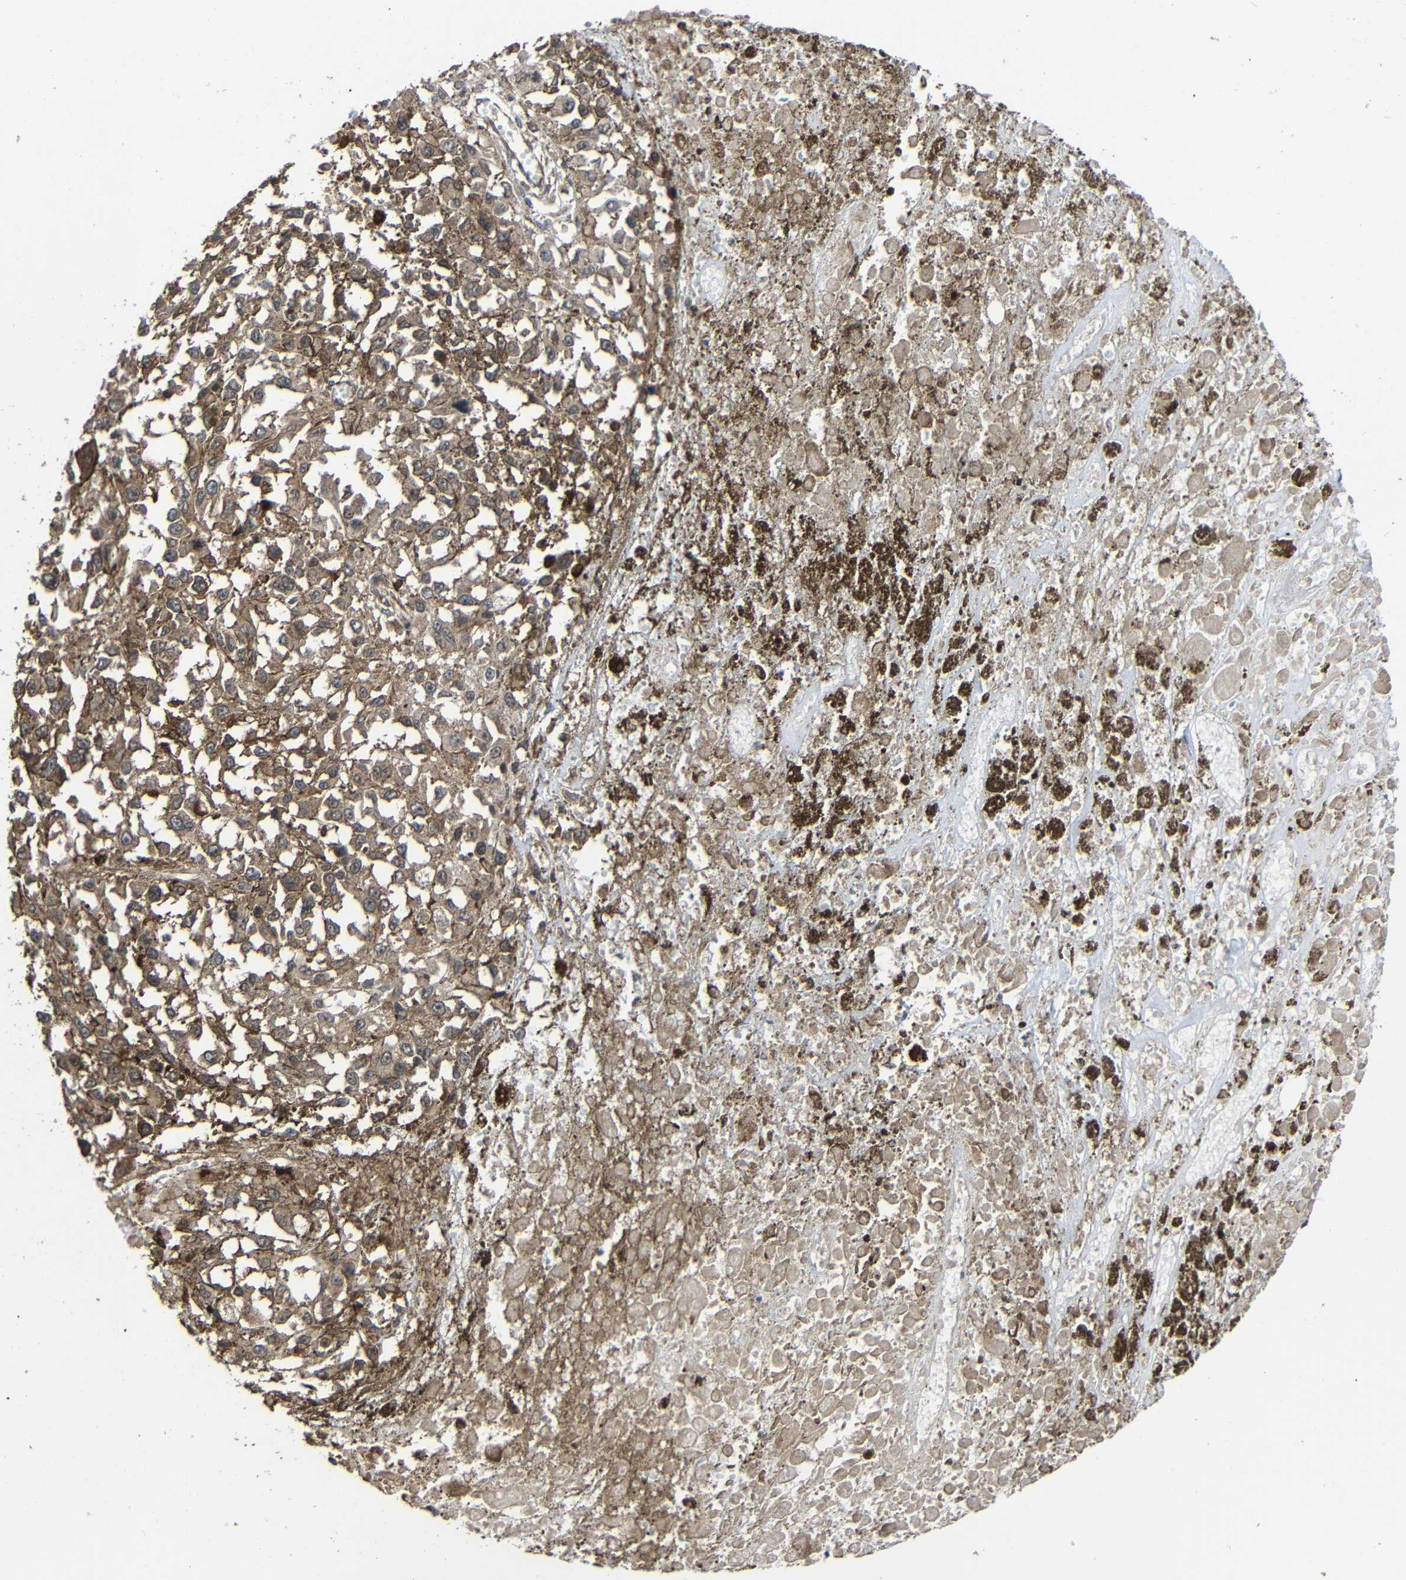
{"staining": {"intensity": "moderate", "quantity": ">75%", "location": "cytoplasmic/membranous"}, "tissue": "melanoma", "cell_type": "Tumor cells", "image_type": "cancer", "snomed": [{"axis": "morphology", "description": "Malignant melanoma, Metastatic site"}, {"axis": "topography", "description": "Lymph node"}], "caption": "High-magnification brightfield microscopy of melanoma stained with DAB (brown) and counterstained with hematoxylin (blue). tumor cells exhibit moderate cytoplasmic/membranous expression is seen in about>75% of cells.", "gene": "CHST9", "patient": {"sex": "male", "age": 59}}